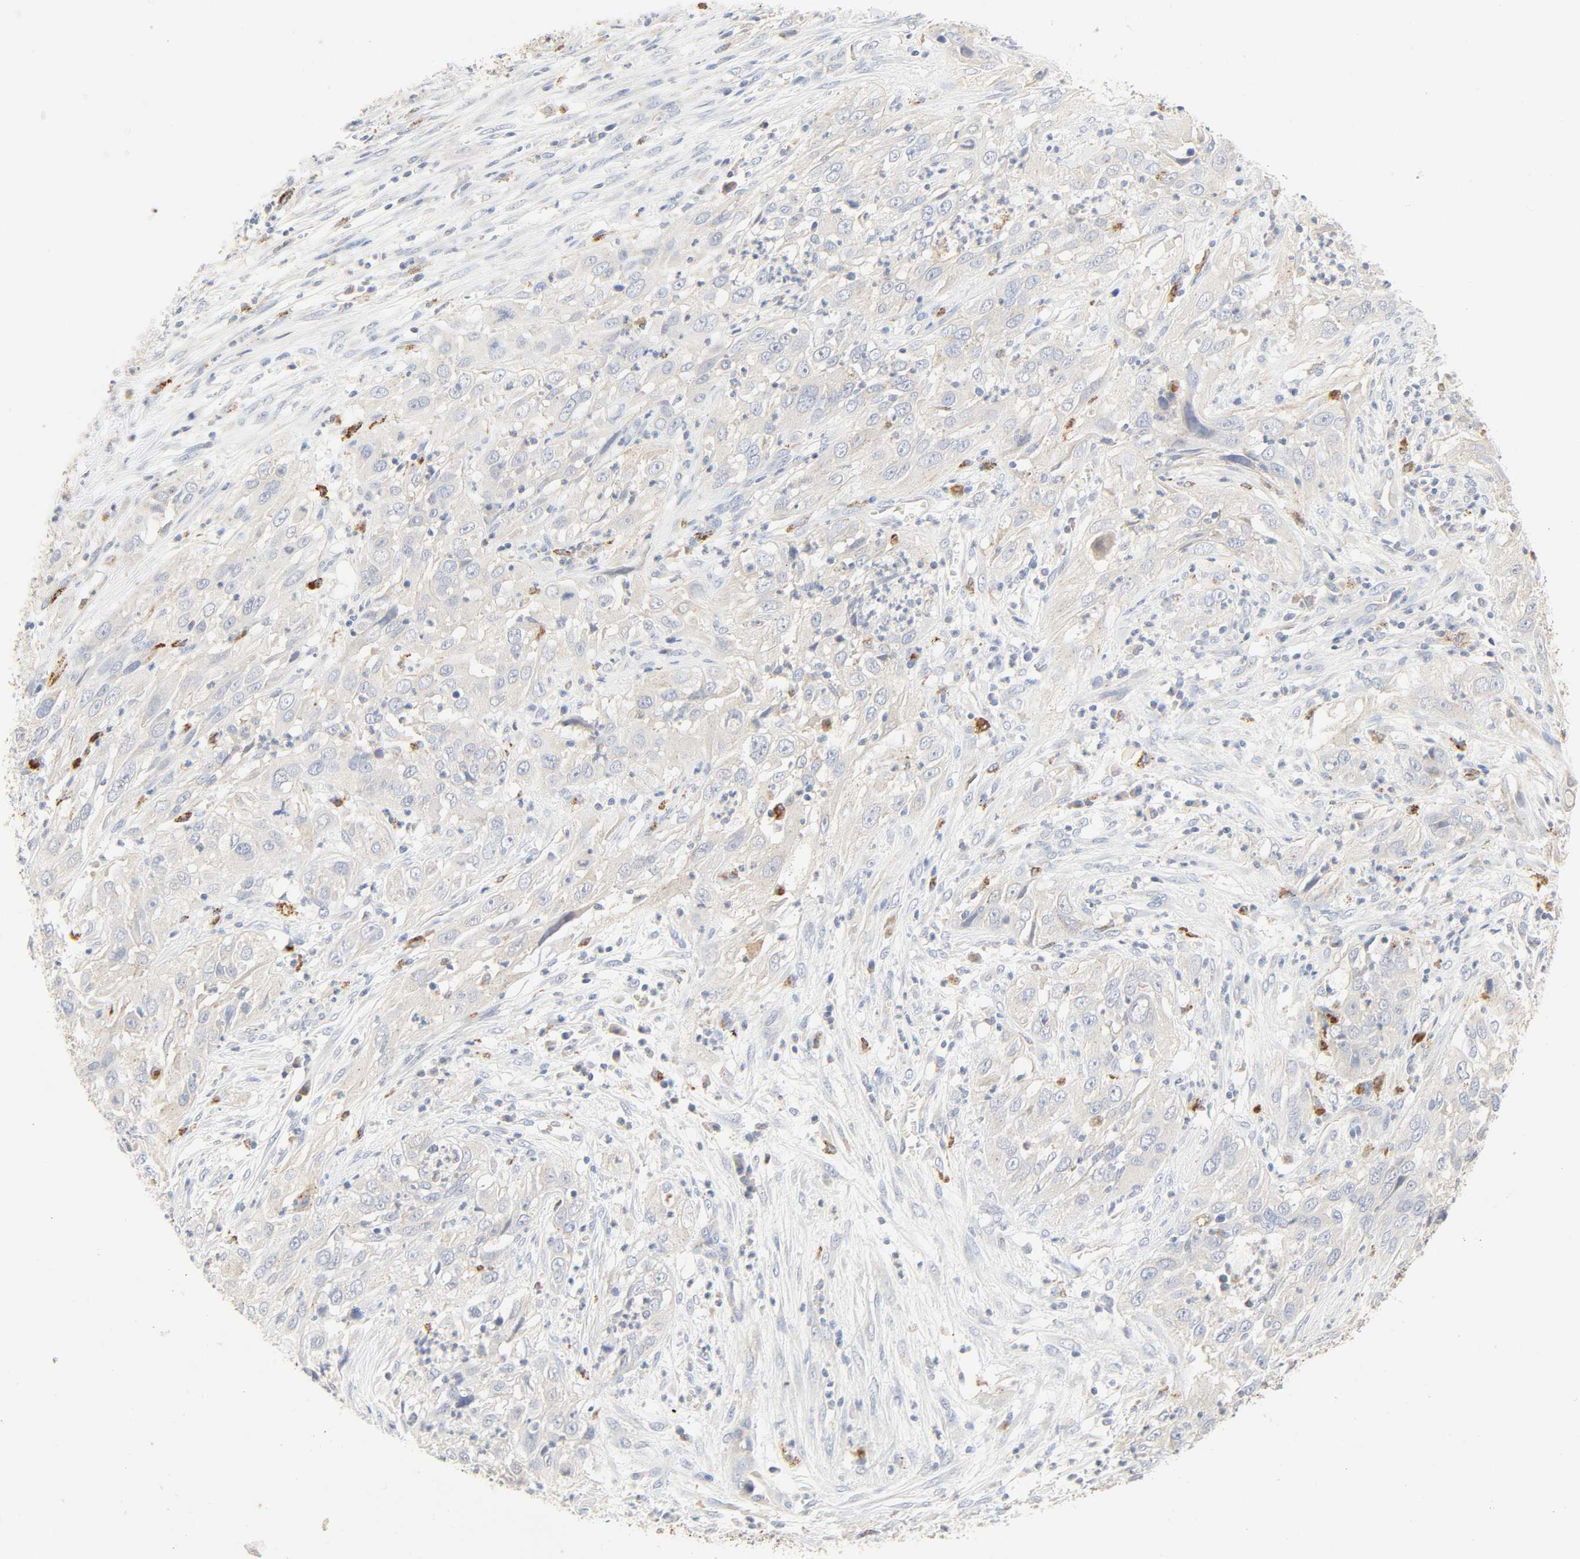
{"staining": {"intensity": "negative", "quantity": "none", "location": "none"}, "tissue": "cervical cancer", "cell_type": "Tumor cells", "image_type": "cancer", "snomed": [{"axis": "morphology", "description": "Squamous cell carcinoma, NOS"}, {"axis": "topography", "description": "Cervix"}], "caption": "Immunohistochemistry micrograph of neoplastic tissue: human cervical squamous cell carcinoma stained with DAB reveals no significant protein expression in tumor cells.", "gene": "CAMK2A", "patient": {"sex": "female", "age": 32}}